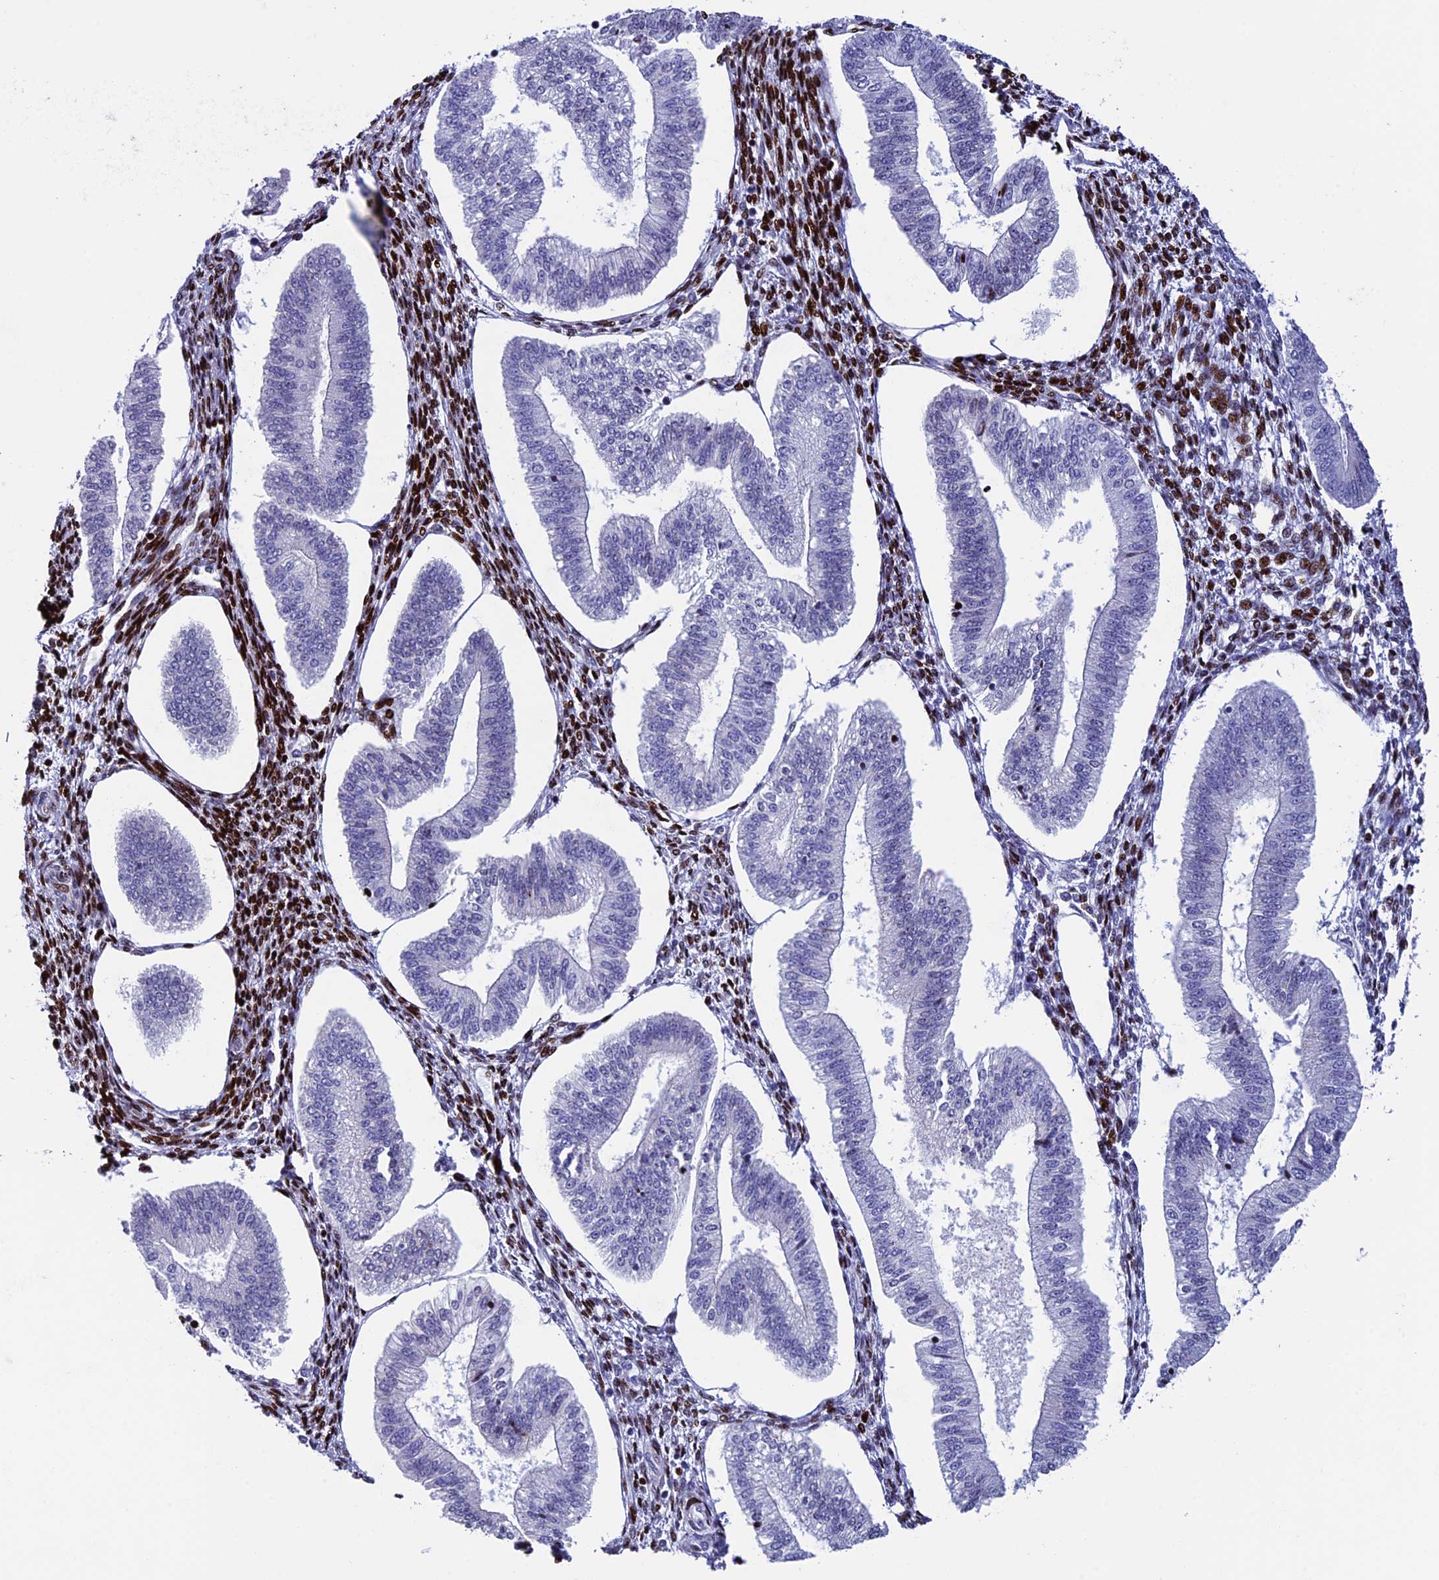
{"staining": {"intensity": "strong", "quantity": "25%-75%", "location": "nuclear"}, "tissue": "endometrium", "cell_type": "Cells in endometrial stroma", "image_type": "normal", "snomed": [{"axis": "morphology", "description": "Normal tissue, NOS"}, {"axis": "topography", "description": "Endometrium"}], "caption": "Endometrium stained with immunohistochemistry (IHC) shows strong nuclear expression in approximately 25%-75% of cells in endometrial stroma. (DAB = brown stain, brightfield microscopy at high magnification).", "gene": "BTBD3", "patient": {"sex": "female", "age": 34}}